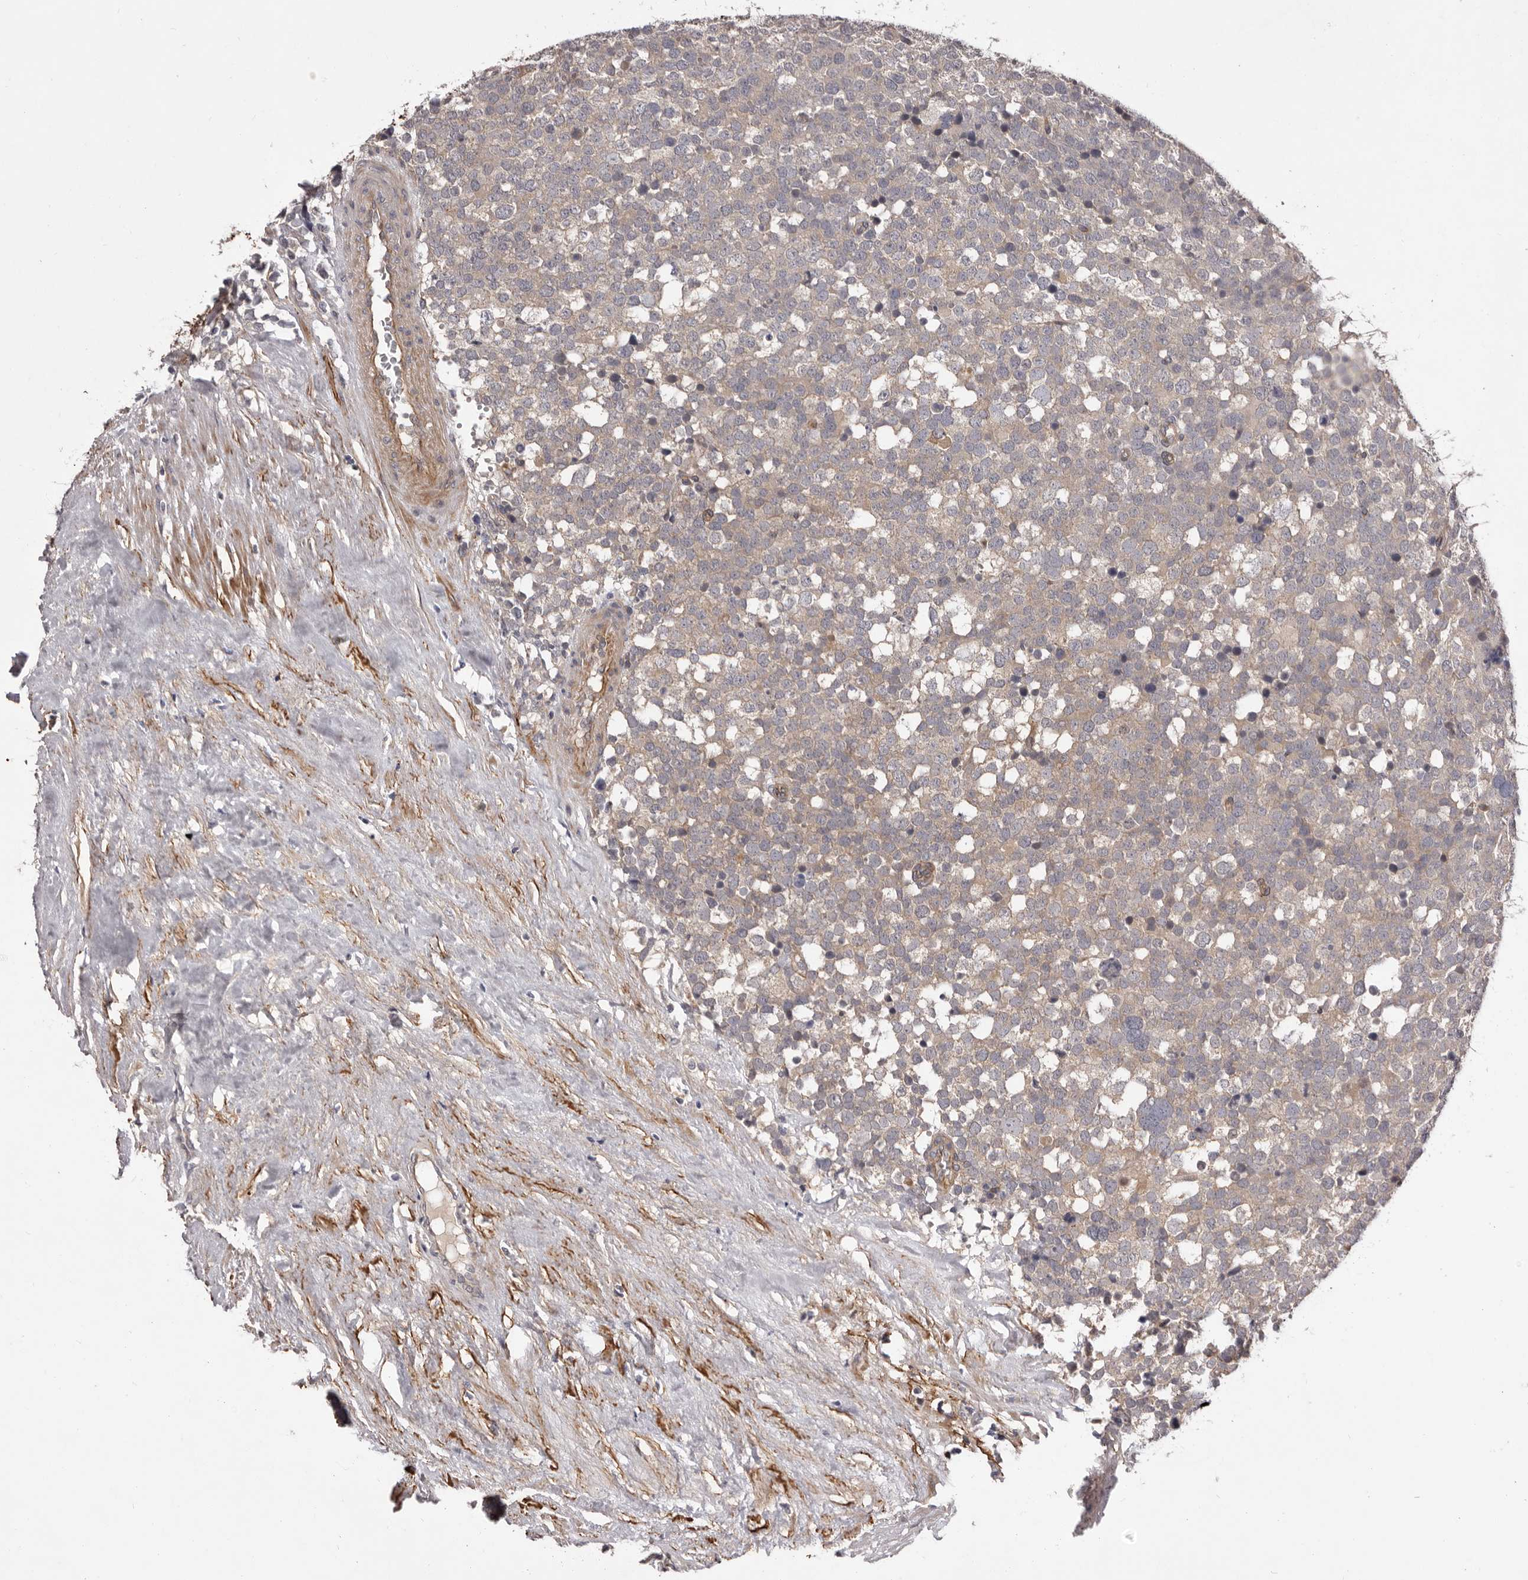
{"staining": {"intensity": "weak", "quantity": "<25%", "location": "cytoplasmic/membranous"}, "tissue": "testis cancer", "cell_type": "Tumor cells", "image_type": "cancer", "snomed": [{"axis": "morphology", "description": "Seminoma, NOS"}, {"axis": "topography", "description": "Testis"}], "caption": "Testis cancer (seminoma) was stained to show a protein in brown. There is no significant staining in tumor cells. (Brightfield microscopy of DAB immunohistochemistry at high magnification).", "gene": "HBS1L", "patient": {"sex": "male", "age": 71}}